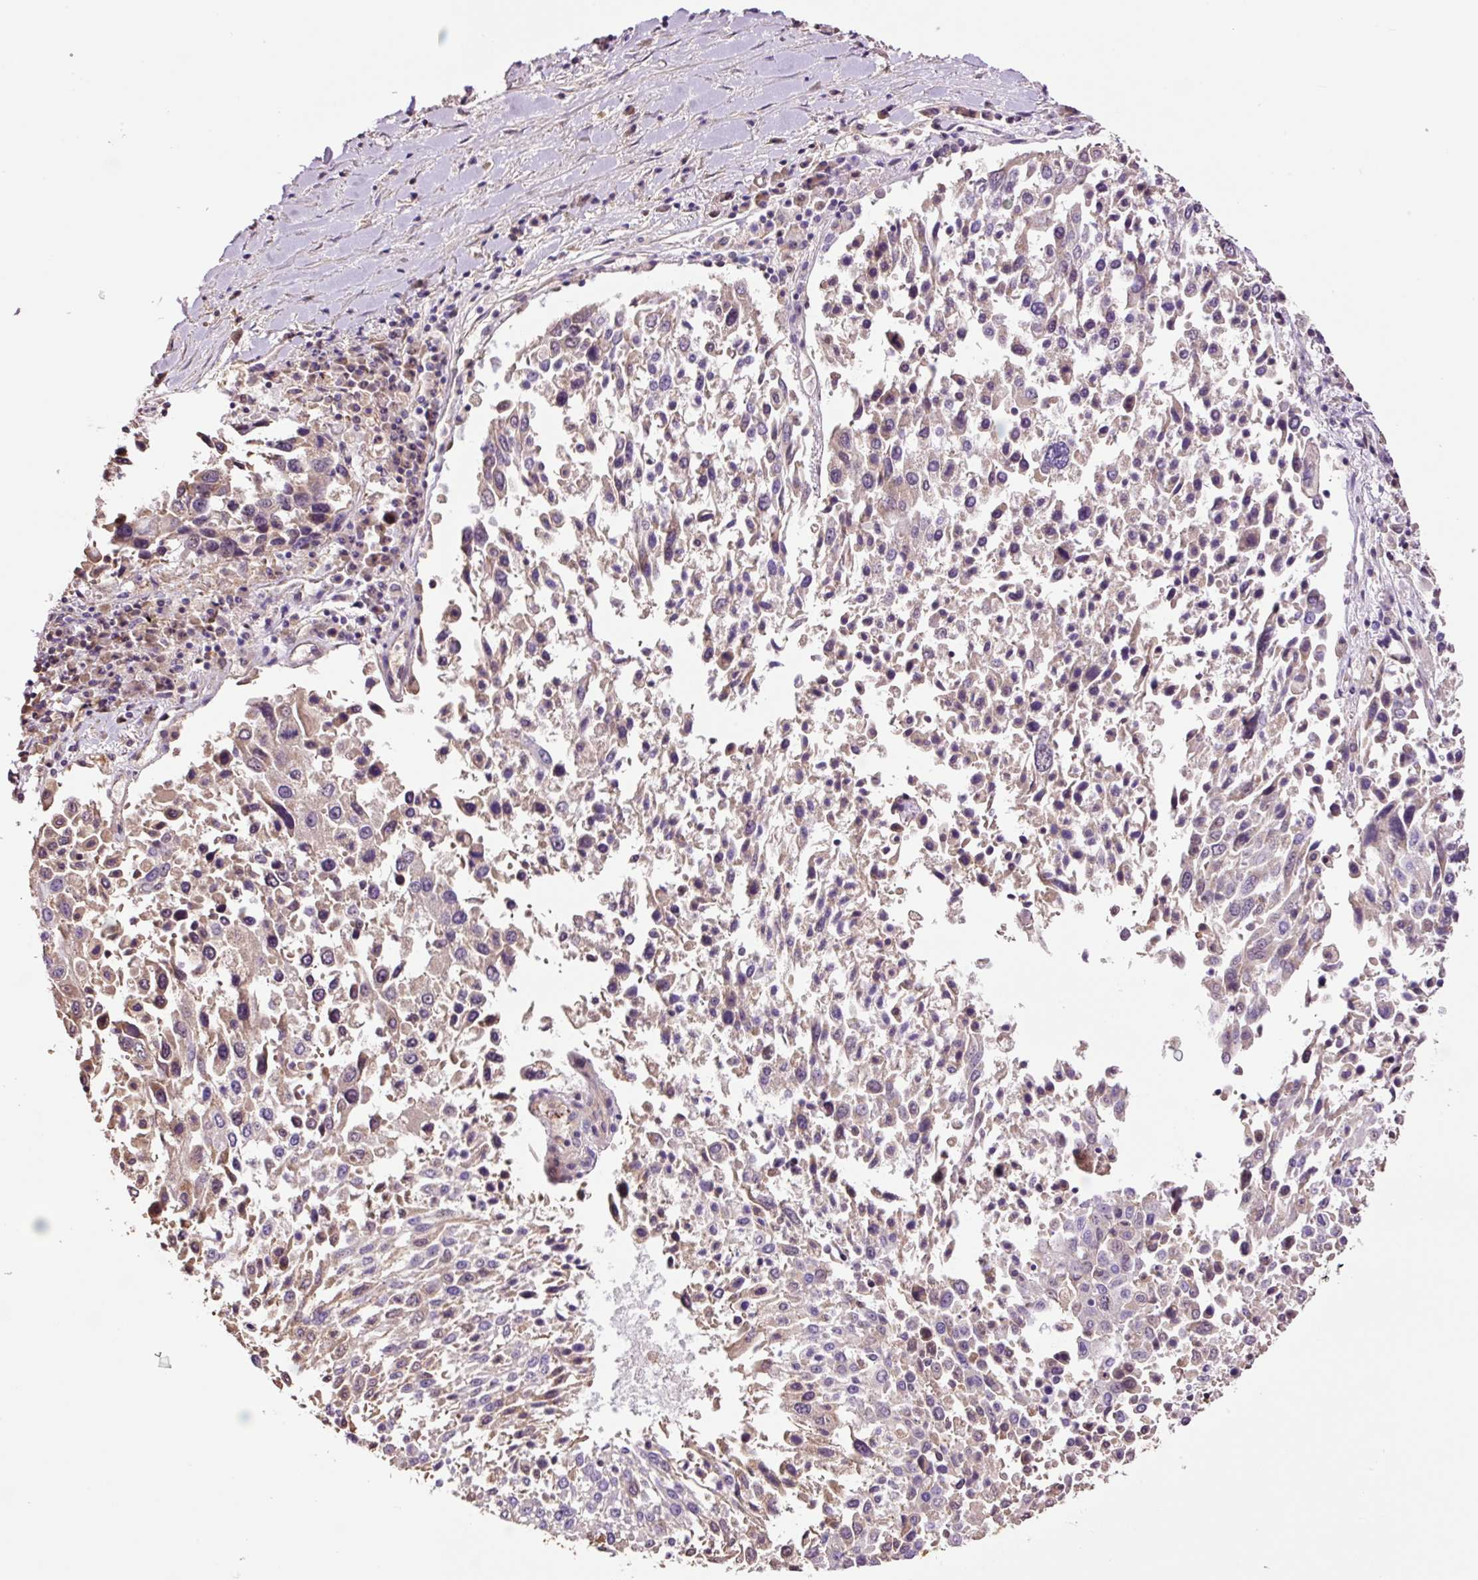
{"staining": {"intensity": "weak", "quantity": "<25%", "location": "cytoplasmic/membranous"}, "tissue": "lung cancer", "cell_type": "Tumor cells", "image_type": "cancer", "snomed": [{"axis": "morphology", "description": "Squamous cell carcinoma, NOS"}, {"axis": "topography", "description": "Lung"}], "caption": "This photomicrograph is of squamous cell carcinoma (lung) stained with immunohistochemistry to label a protein in brown with the nuclei are counter-stained blue. There is no staining in tumor cells.", "gene": "TMEM235", "patient": {"sex": "male", "age": 65}}